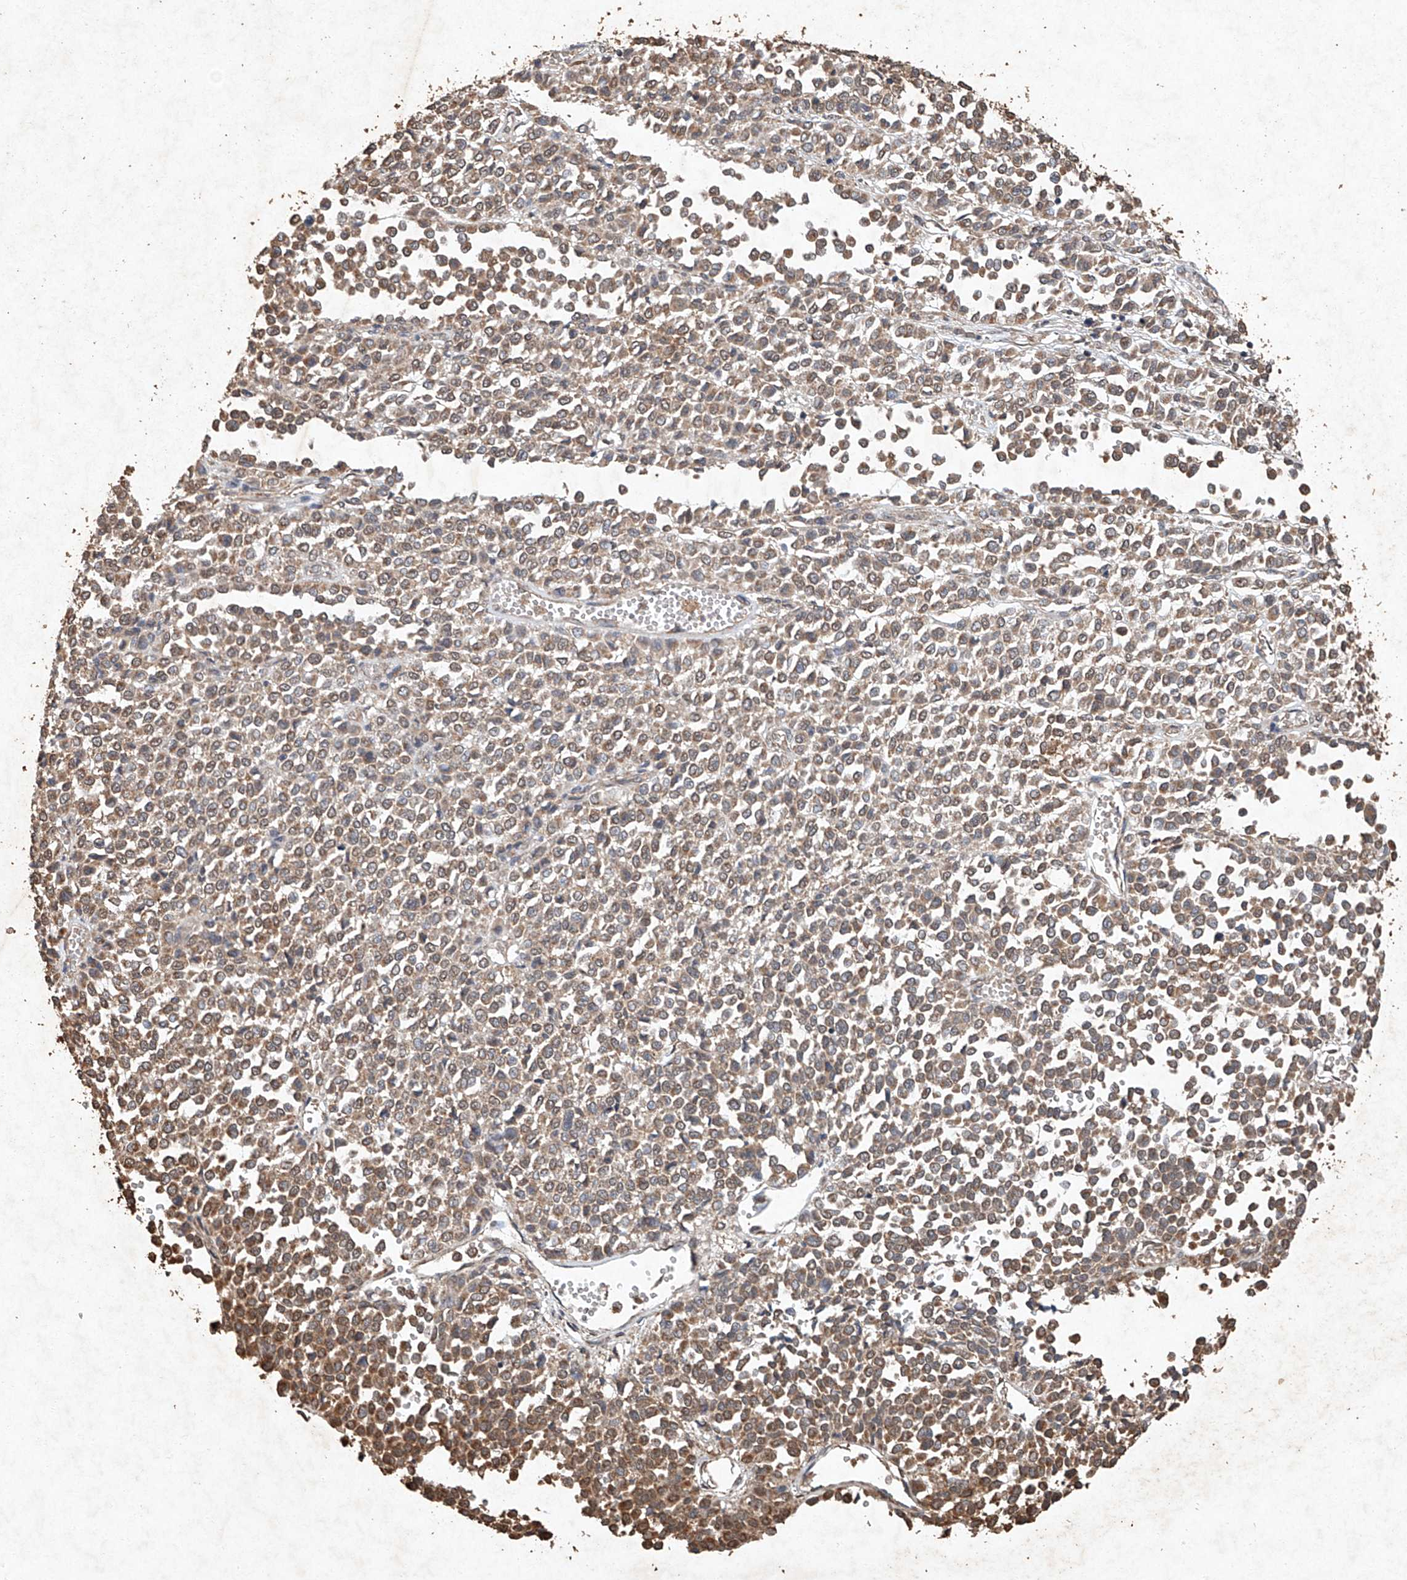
{"staining": {"intensity": "weak", "quantity": ">75%", "location": "cytoplasmic/membranous"}, "tissue": "melanoma", "cell_type": "Tumor cells", "image_type": "cancer", "snomed": [{"axis": "morphology", "description": "Malignant melanoma, Metastatic site"}, {"axis": "topography", "description": "Pancreas"}], "caption": "DAB immunohistochemical staining of human malignant melanoma (metastatic site) exhibits weak cytoplasmic/membranous protein staining in about >75% of tumor cells.", "gene": "STK3", "patient": {"sex": "female", "age": 30}}